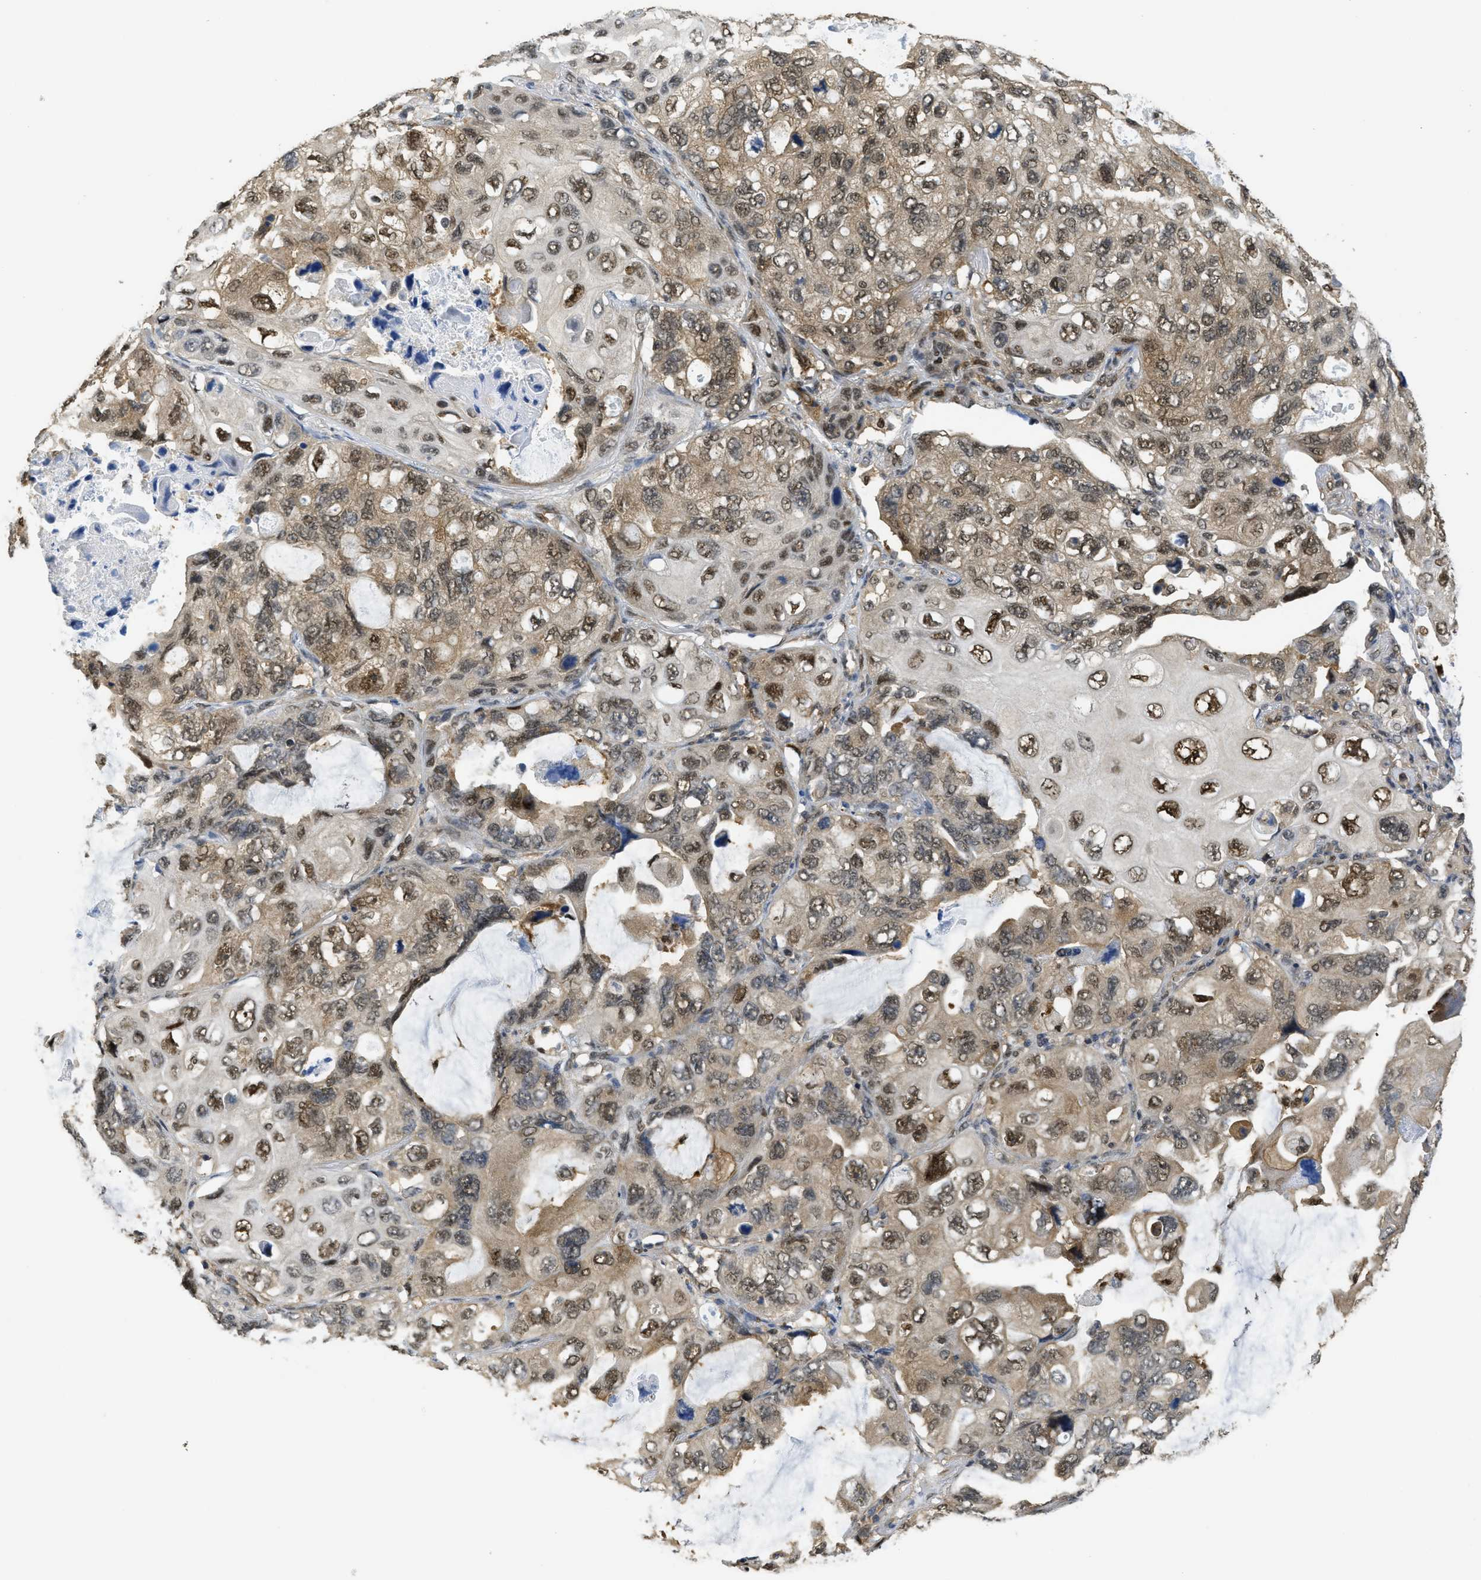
{"staining": {"intensity": "strong", "quantity": ">75%", "location": "cytoplasmic/membranous,nuclear"}, "tissue": "lung cancer", "cell_type": "Tumor cells", "image_type": "cancer", "snomed": [{"axis": "morphology", "description": "Squamous cell carcinoma, NOS"}, {"axis": "topography", "description": "Lung"}], "caption": "Strong cytoplasmic/membranous and nuclear protein positivity is identified in about >75% of tumor cells in lung cancer.", "gene": "PSMC5", "patient": {"sex": "female", "age": 73}}